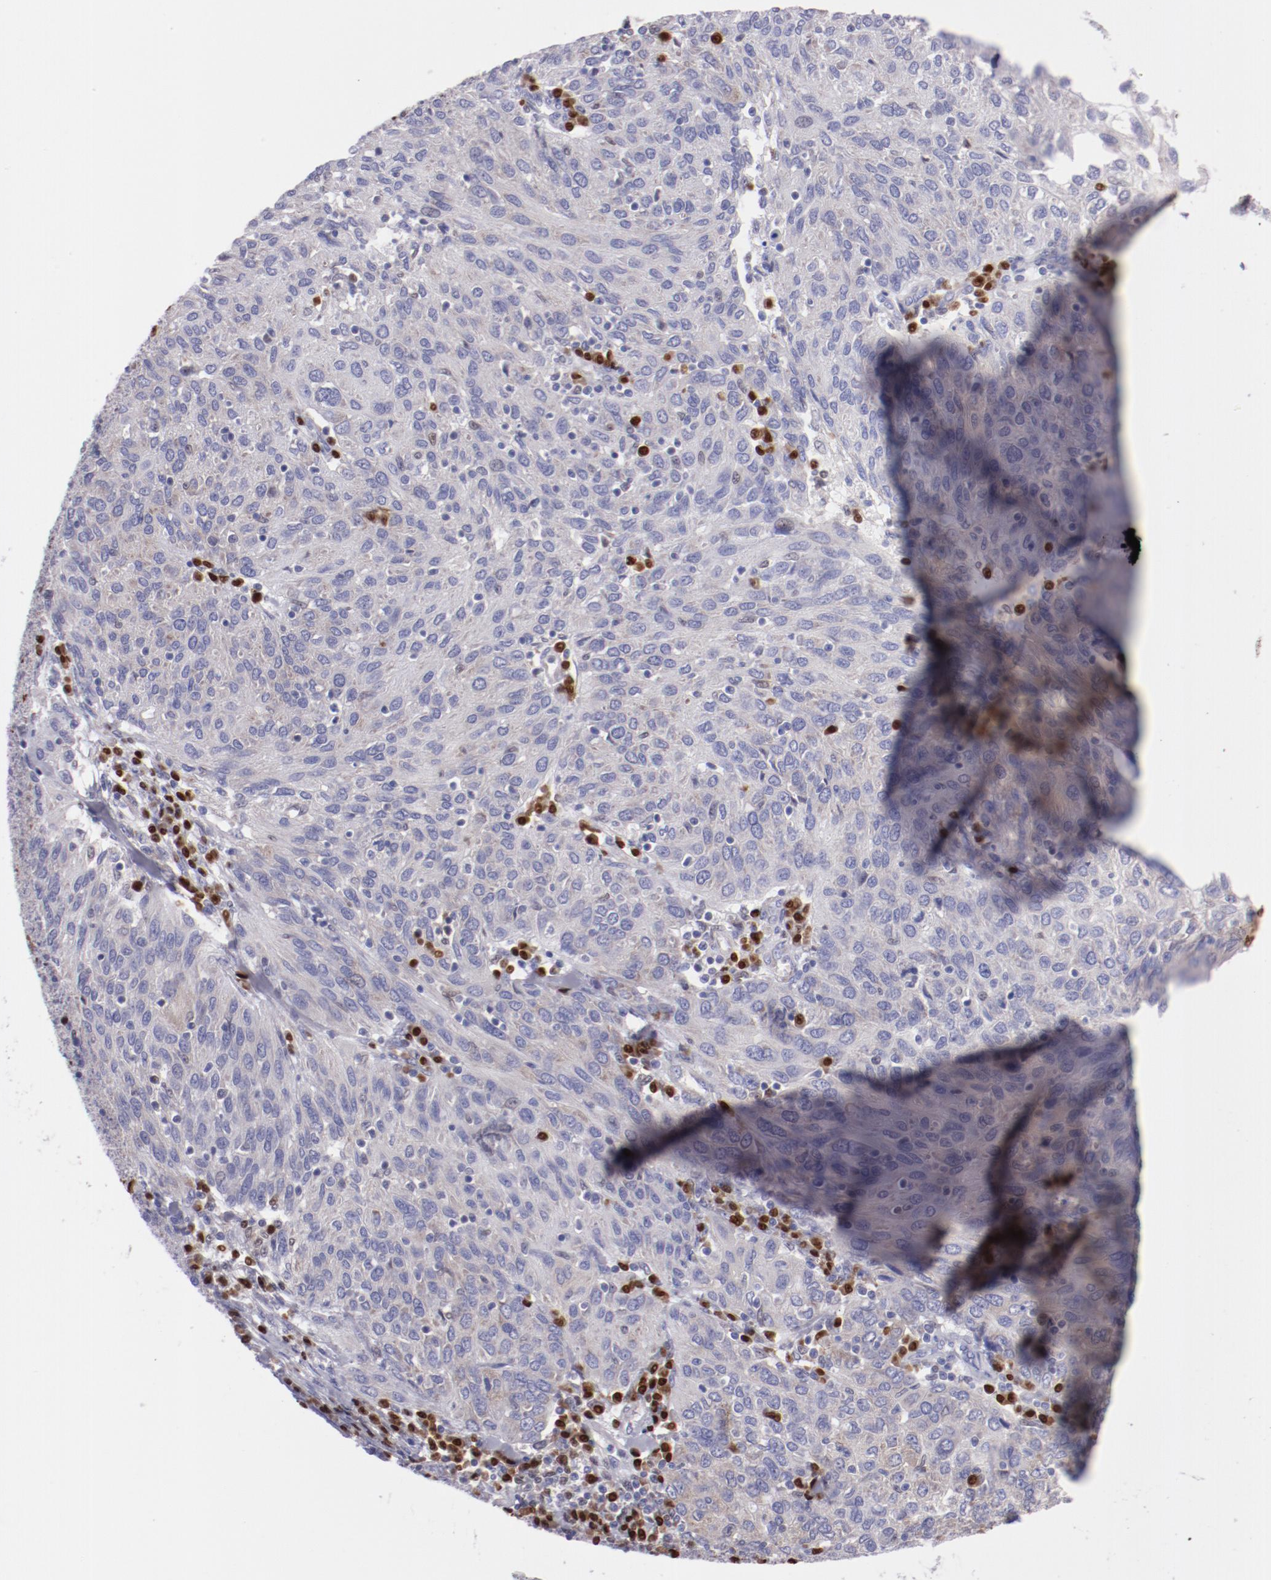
{"staining": {"intensity": "negative", "quantity": "none", "location": "none"}, "tissue": "ovarian cancer", "cell_type": "Tumor cells", "image_type": "cancer", "snomed": [{"axis": "morphology", "description": "Carcinoma, endometroid"}, {"axis": "topography", "description": "Ovary"}], "caption": "Immunohistochemistry (IHC) photomicrograph of neoplastic tissue: human endometroid carcinoma (ovarian) stained with DAB (3,3'-diaminobenzidine) reveals no significant protein positivity in tumor cells.", "gene": "IRF8", "patient": {"sex": "female", "age": 50}}